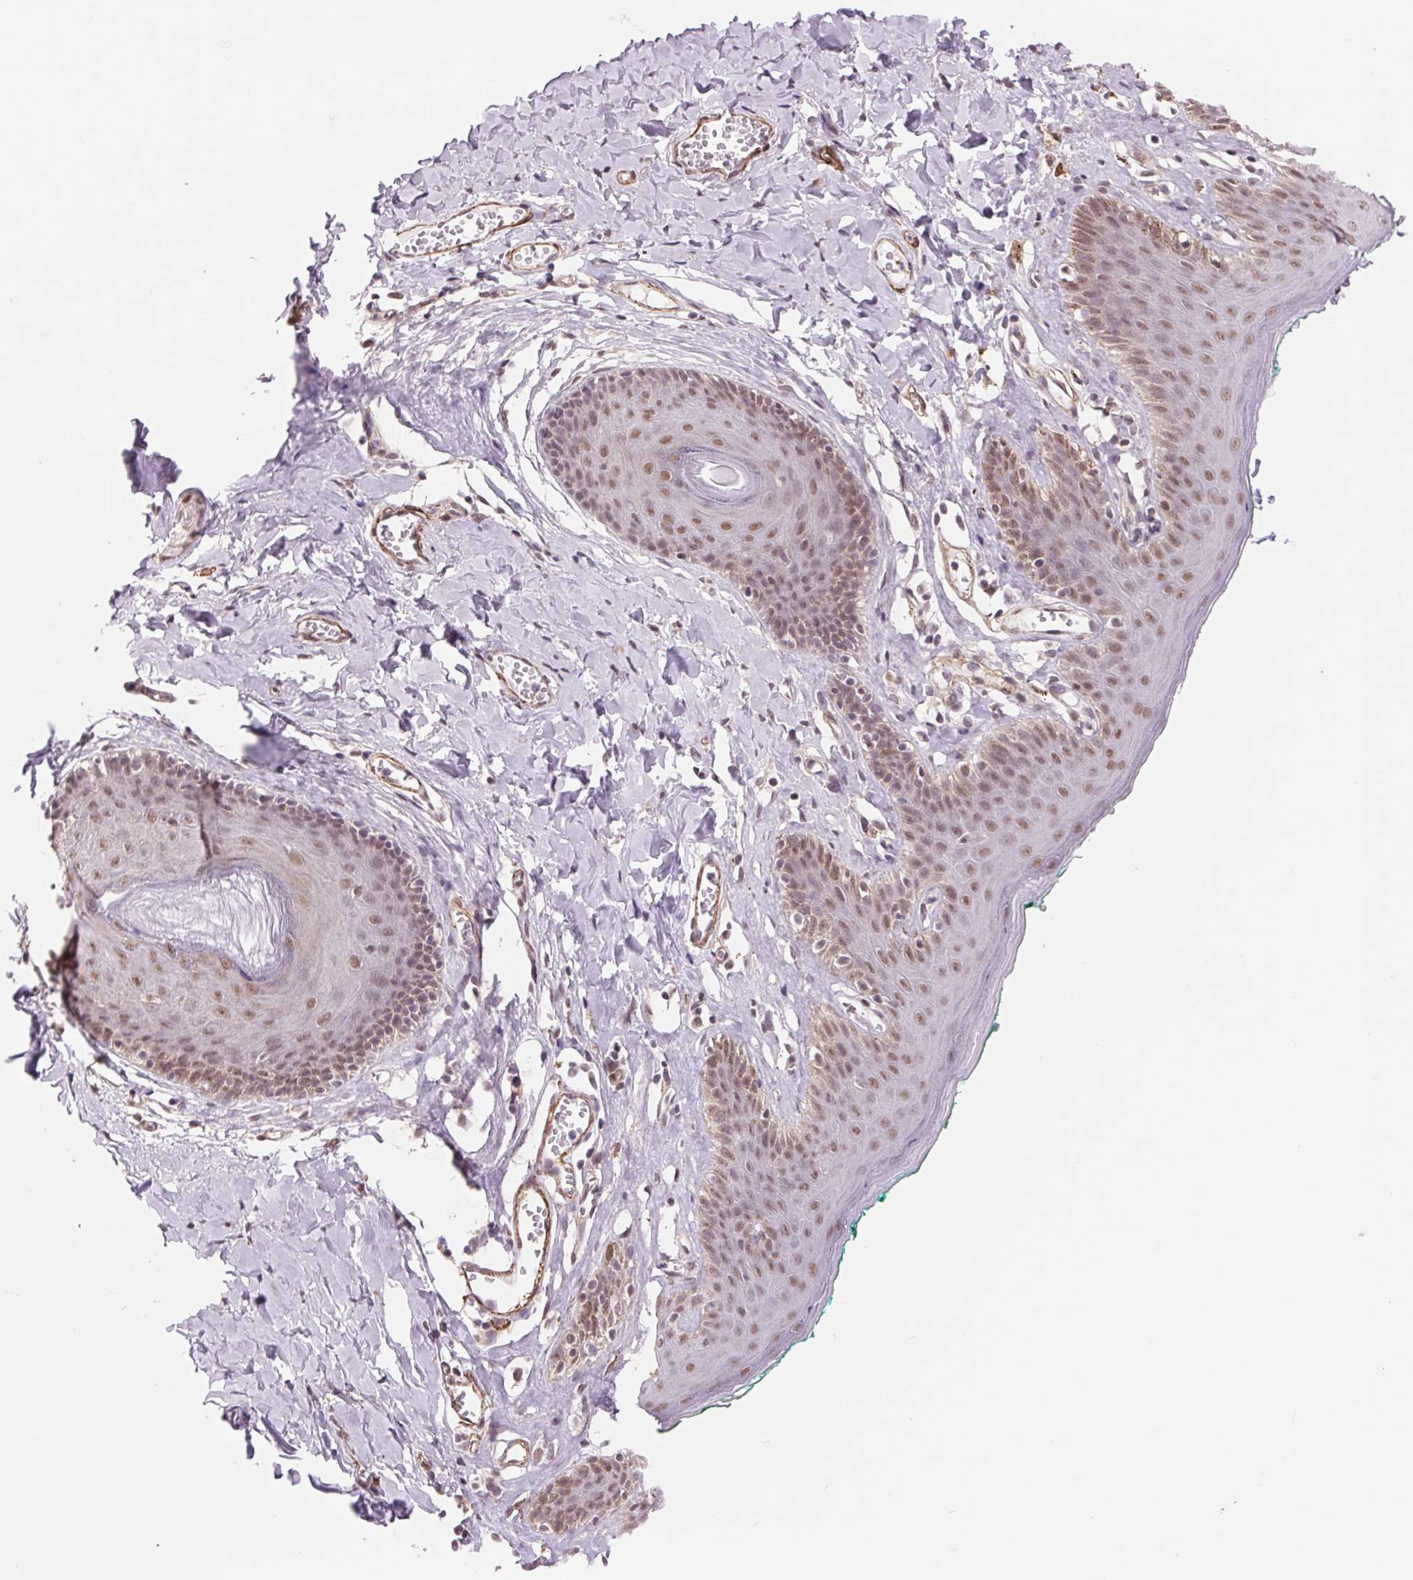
{"staining": {"intensity": "moderate", "quantity": ">75%", "location": "nuclear"}, "tissue": "skin", "cell_type": "Epidermal cells", "image_type": "normal", "snomed": [{"axis": "morphology", "description": "Normal tissue, NOS"}, {"axis": "topography", "description": "Vulva"}, {"axis": "topography", "description": "Peripheral nerve tissue"}], "caption": "Skin stained with immunohistochemistry (IHC) reveals moderate nuclear expression in approximately >75% of epidermal cells. The protein is shown in brown color, while the nuclei are stained blue.", "gene": "BCAT1", "patient": {"sex": "female", "age": 66}}